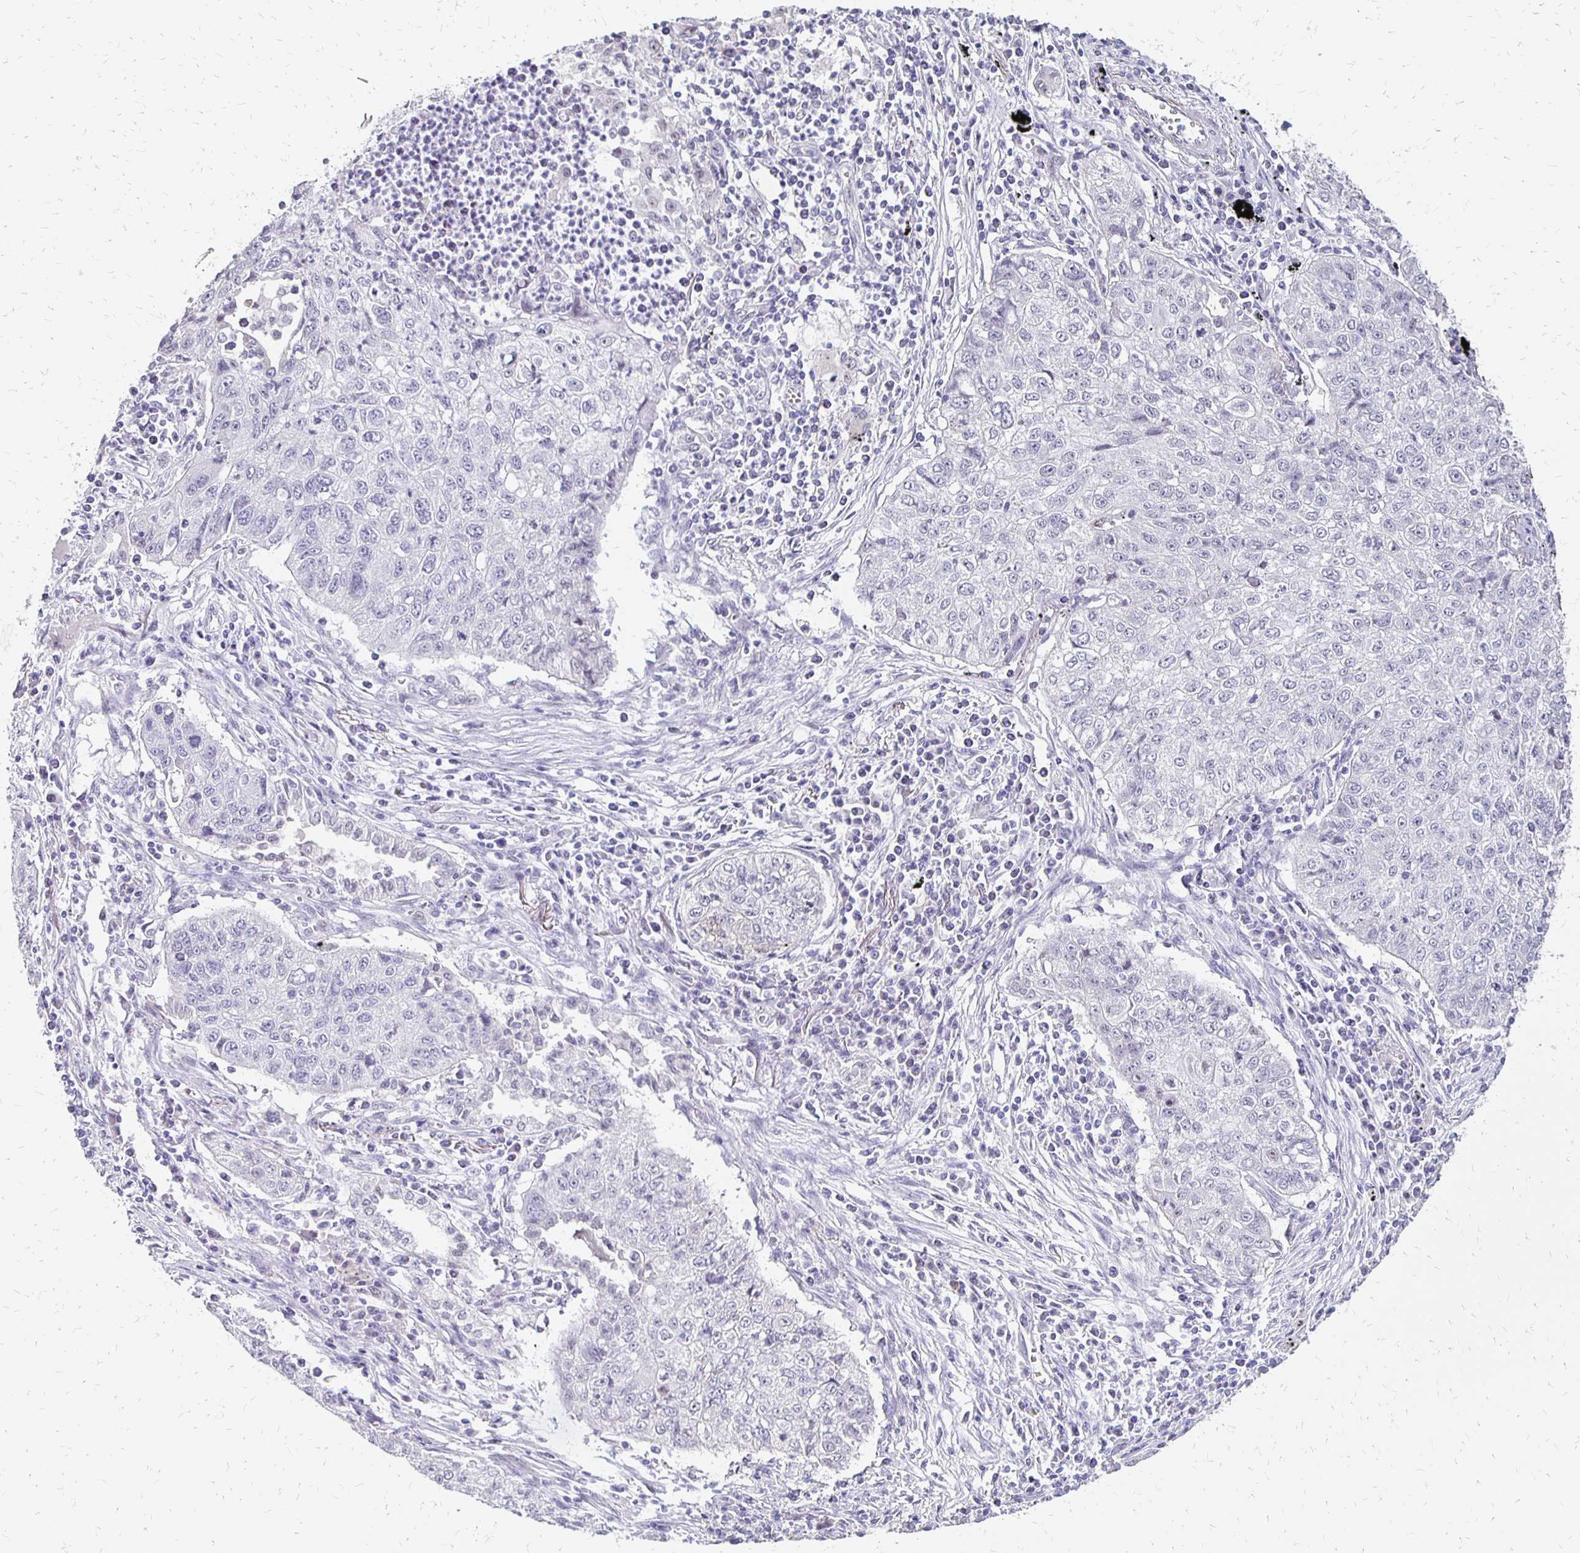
{"staining": {"intensity": "negative", "quantity": "none", "location": "none"}, "tissue": "lung cancer", "cell_type": "Tumor cells", "image_type": "cancer", "snomed": [{"axis": "morphology", "description": "Normal morphology"}, {"axis": "morphology", "description": "Aneuploidy"}, {"axis": "morphology", "description": "Squamous cell carcinoma, NOS"}, {"axis": "topography", "description": "Lymph node"}, {"axis": "topography", "description": "Lung"}], "caption": "This is an IHC micrograph of squamous cell carcinoma (lung). There is no staining in tumor cells.", "gene": "ATOSB", "patient": {"sex": "female", "age": 76}}